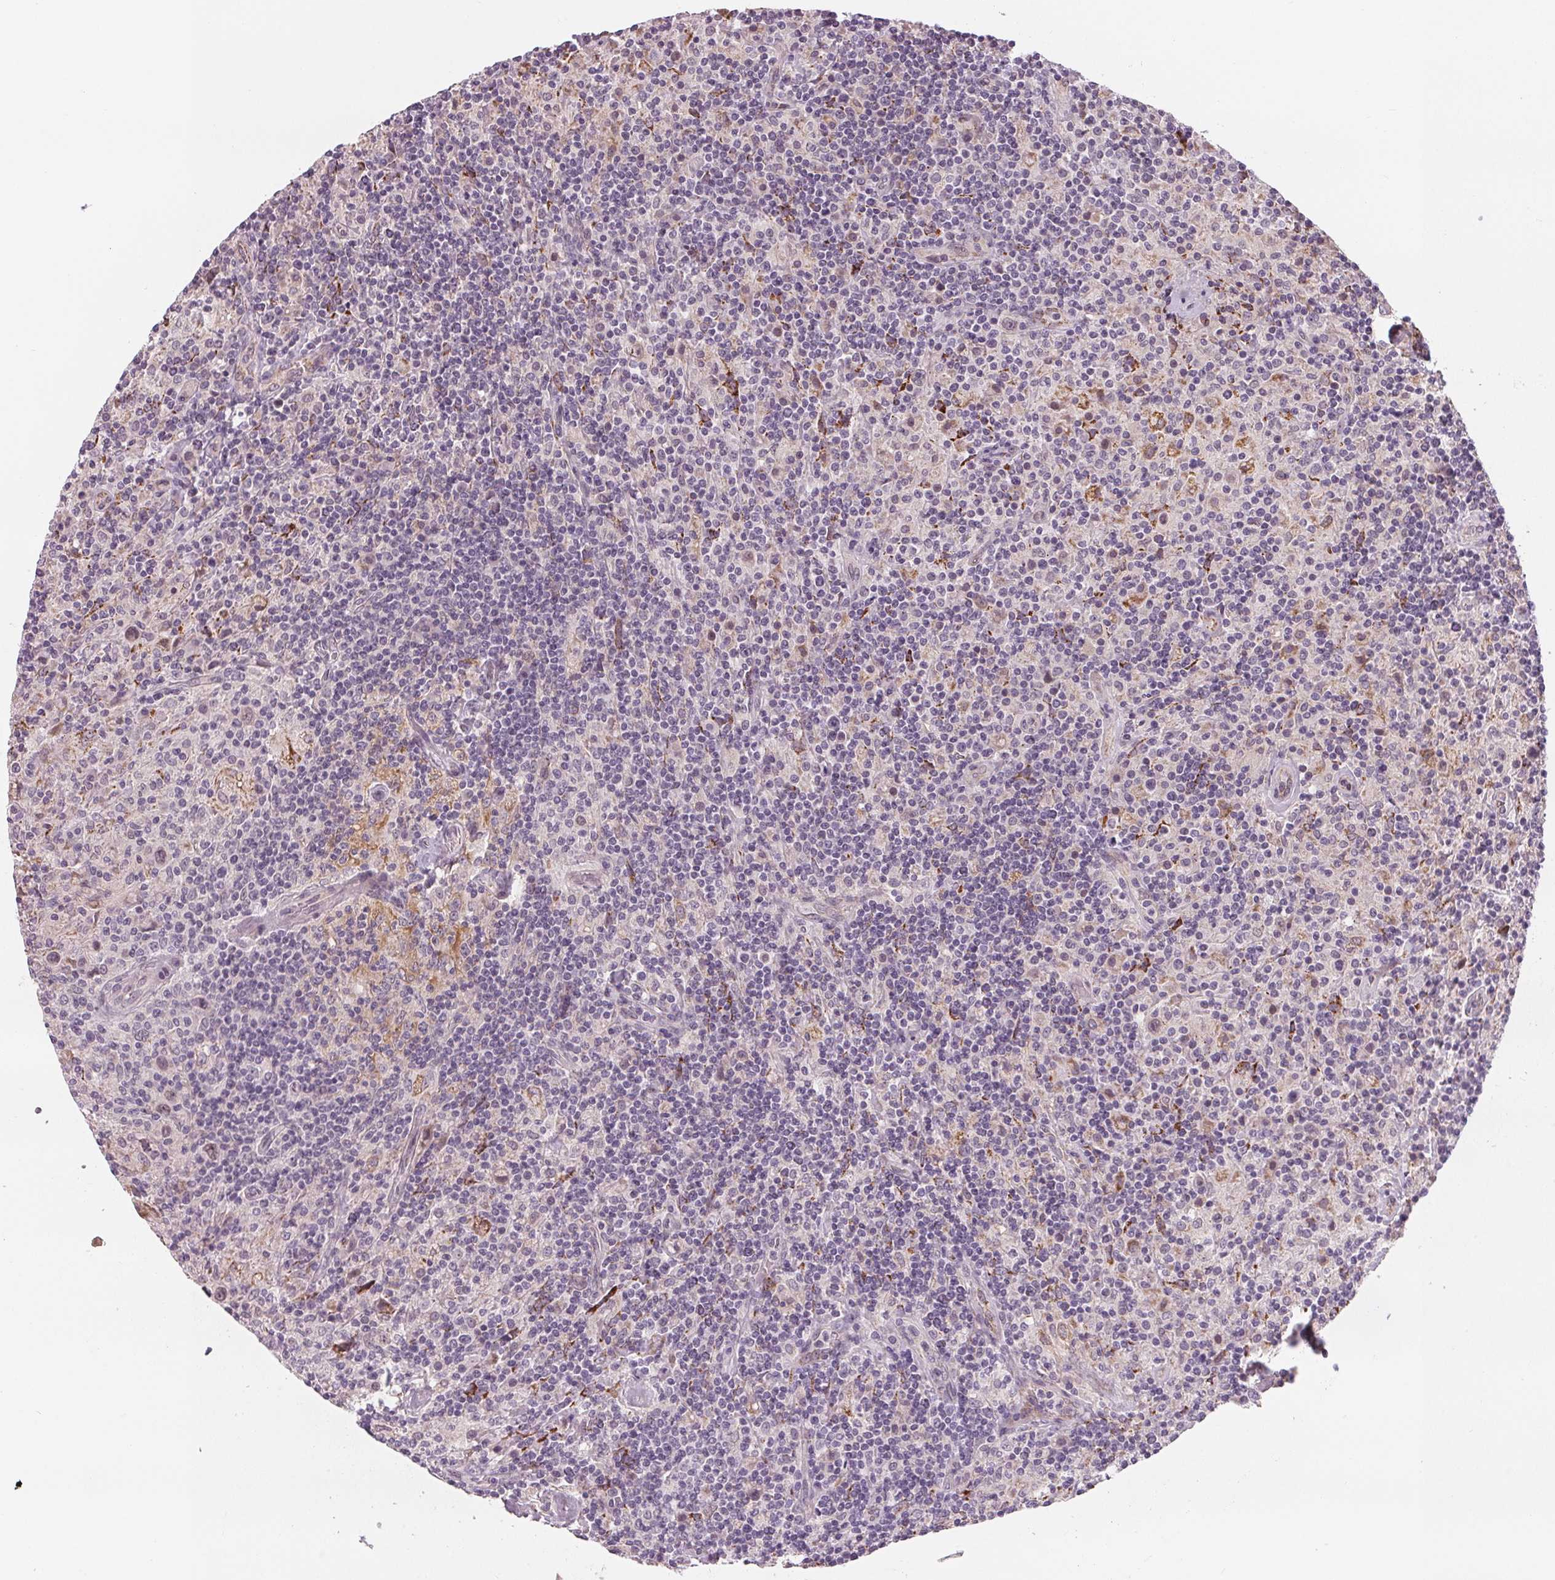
{"staining": {"intensity": "negative", "quantity": "none", "location": "none"}, "tissue": "lymphoma", "cell_type": "Tumor cells", "image_type": "cancer", "snomed": [{"axis": "morphology", "description": "Hodgkin's disease, NOS"}, {"axis": "topography", "description": "Lymph node"}], "caption": "Tumor cells show no significant staining in lymphoma.", "gene": "CFC1", "patient": {"sex": "male", "age": 70}}